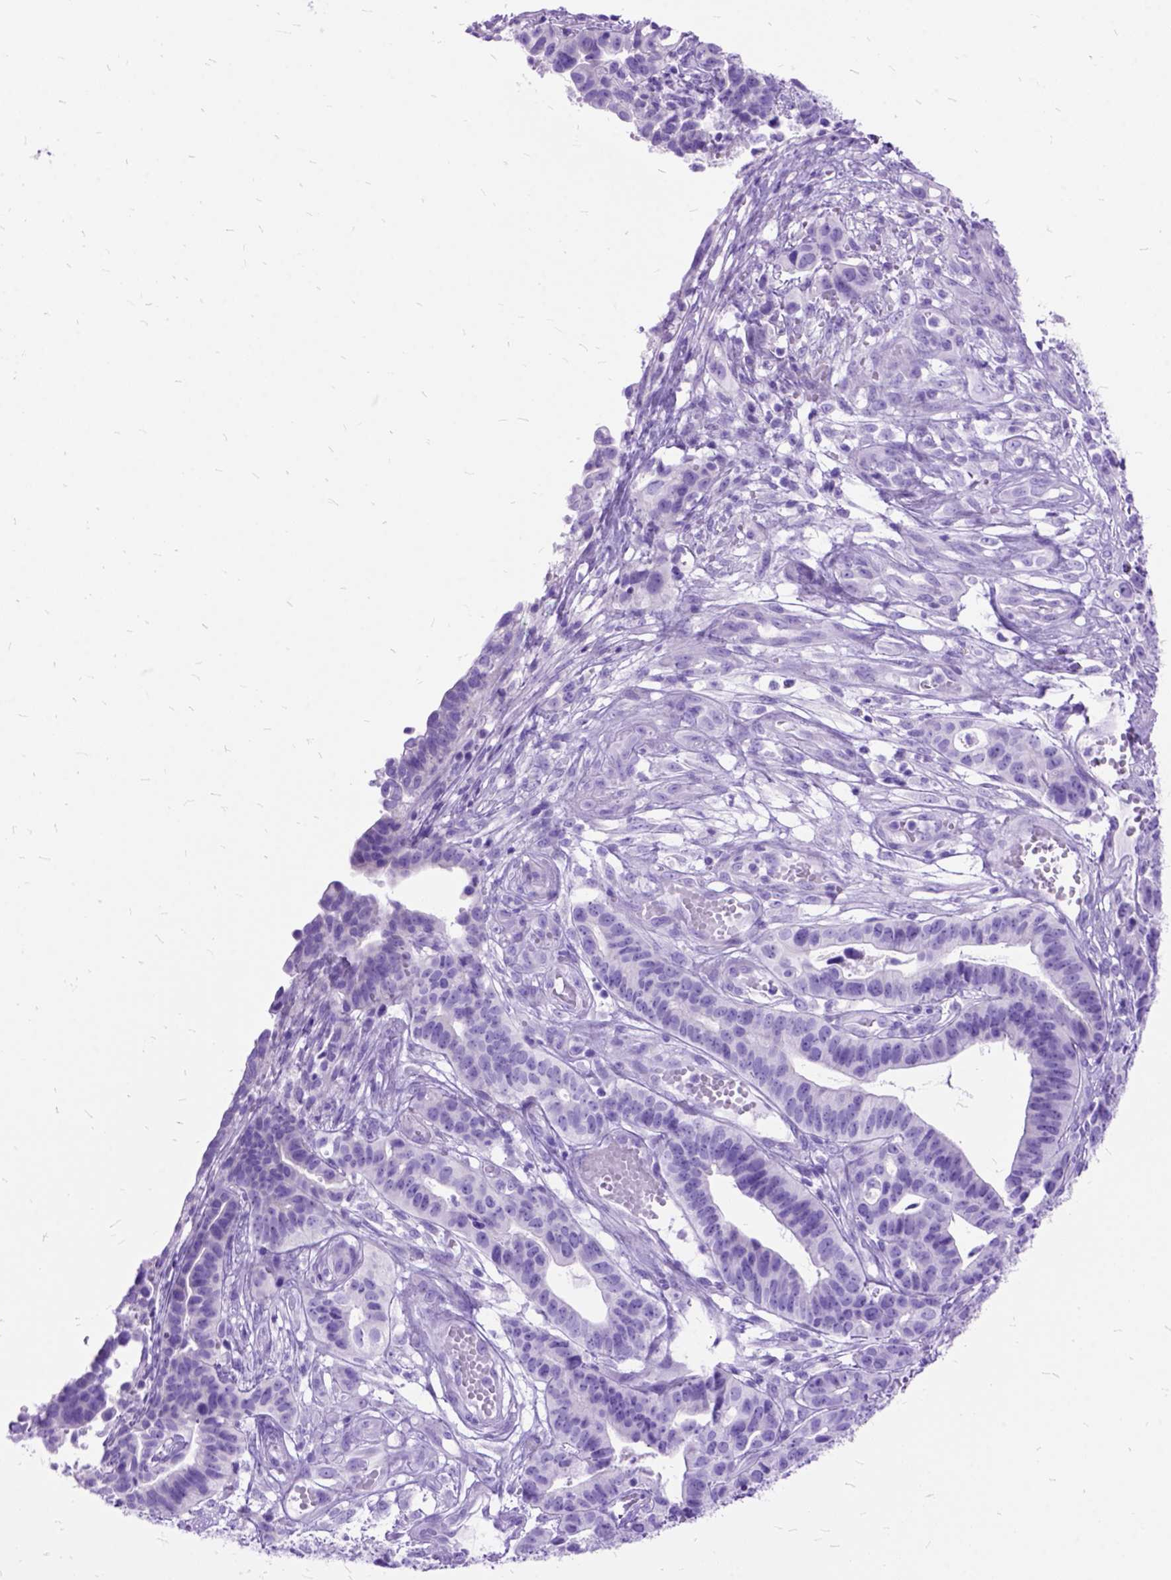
{"staining": {"intensity": "negative", "quantity": "none", "location": "none"}, "tissue": "stomach cancer", "cell_type": "Tumor cells", "image_type": "cancer", "snomed": [{"axis": "morphology", "description": "Adenocarcinoma, NOS"}, {"axis": "topography", "description": "Stomach, upper"}], "caption": "Immunohistochemistry (IHC) photomicrograph of neoplastic tissue: adenocarcinoma (stomach) stained with DAB displays no significant protein positivity in tumor cells.", "gene": "DNAH2", "patient": {"sex": "female", "age": 67}}